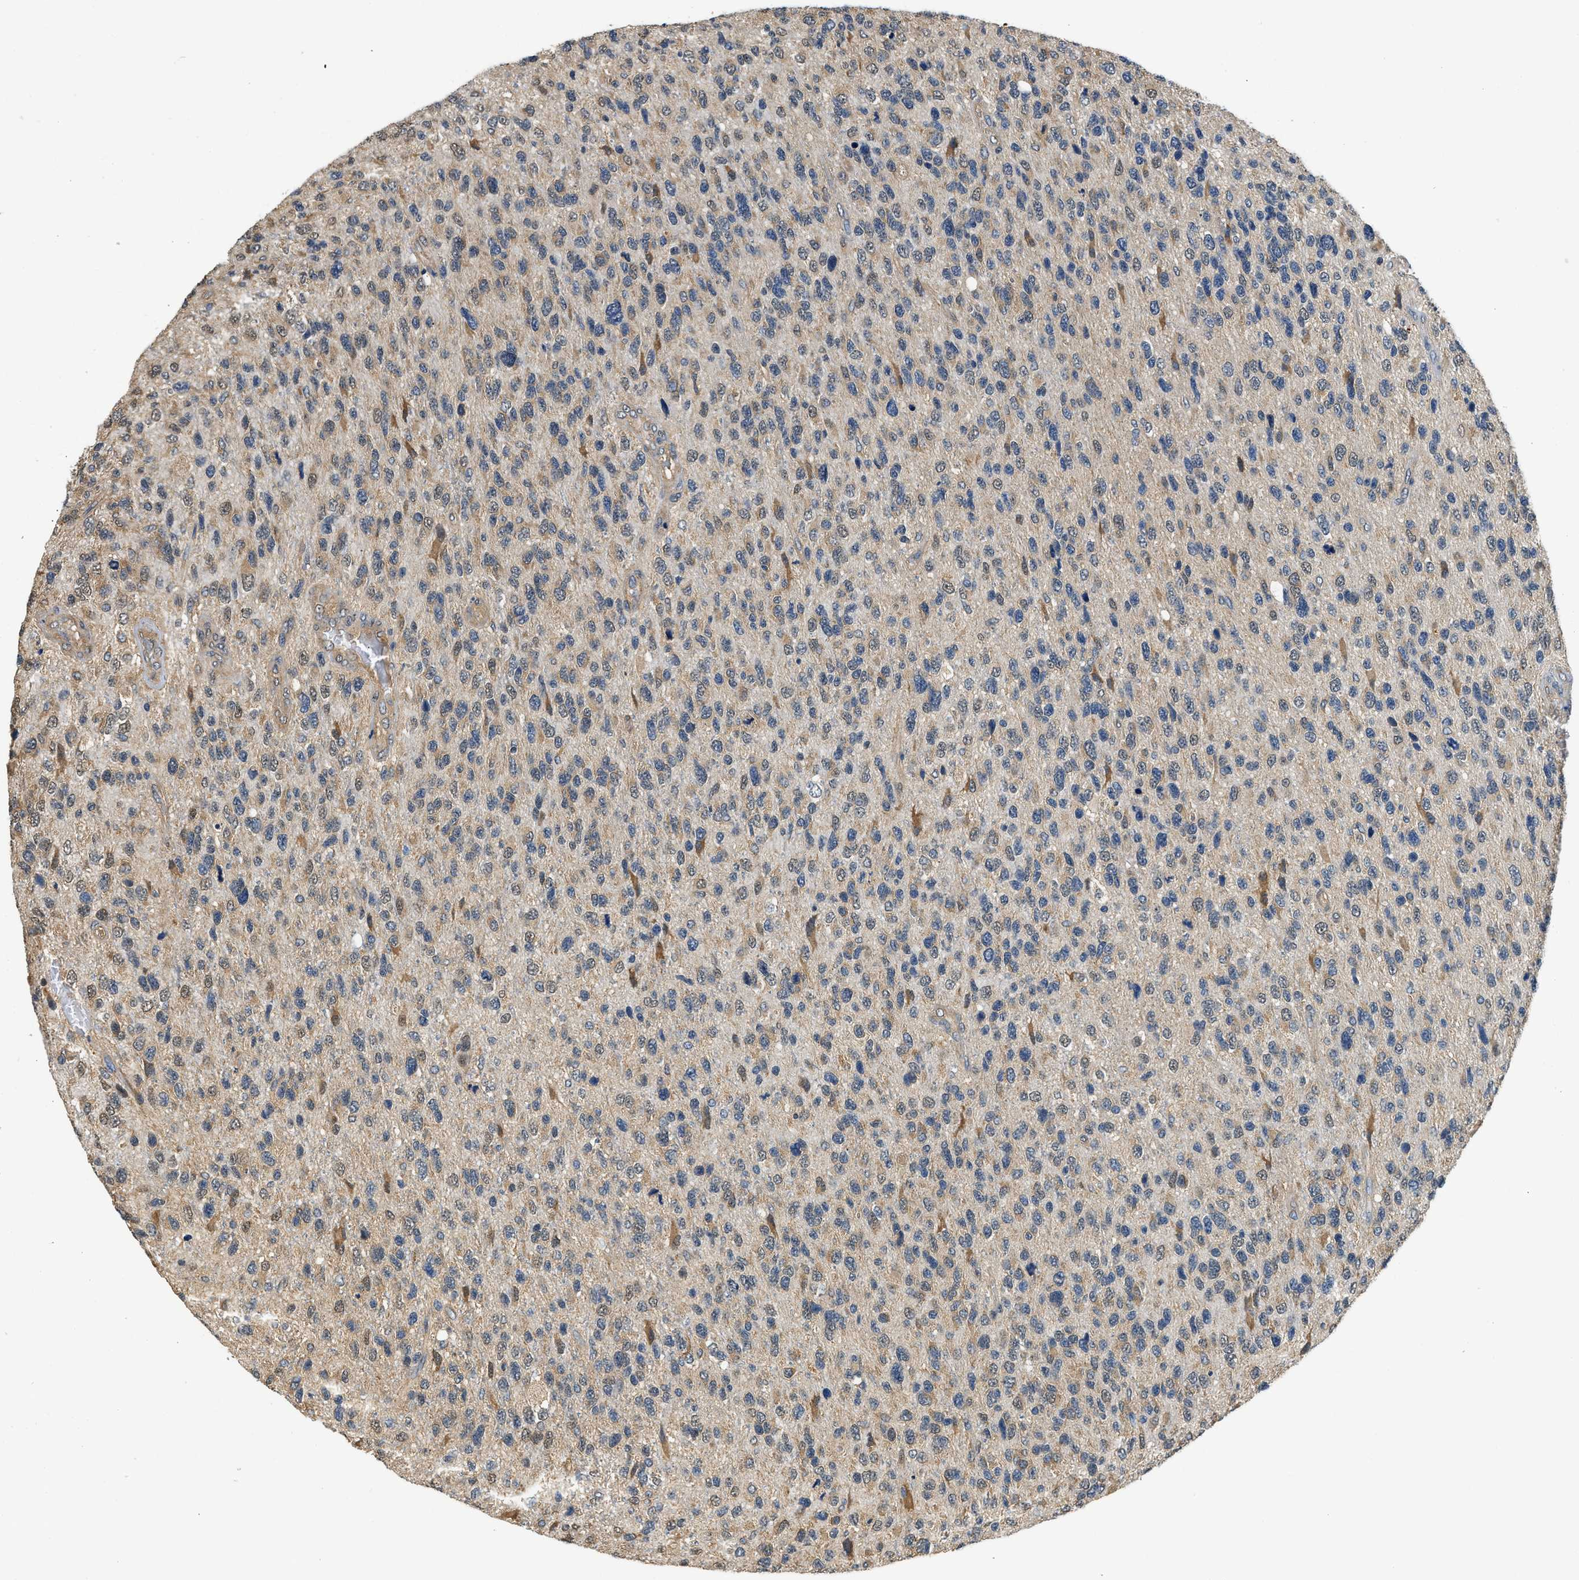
{"staining": {"intensity": "negative", "quantity": "none", "location": "none"}, "tissue": "glioma", "cell_type": "Tumor cells", "image_type": "cancer", "snomed": [{"axis": "morphology", "description": "Glioma, malignant, High grade"}, {"axis": "topography", "description": "Brain"}], "caption": "High magnification brightfield microscopy of glioma stained with DAB (brown) and counterstained with hematoxylin (blue): tumor cells show no significant staining. (DAB (3,3'-diaminobenzidine) immunohistochemistry (IHC) with hematoxylin counter stain).", "gene": "BCL7C", "patient": {"sex": "female", "age": 58}}